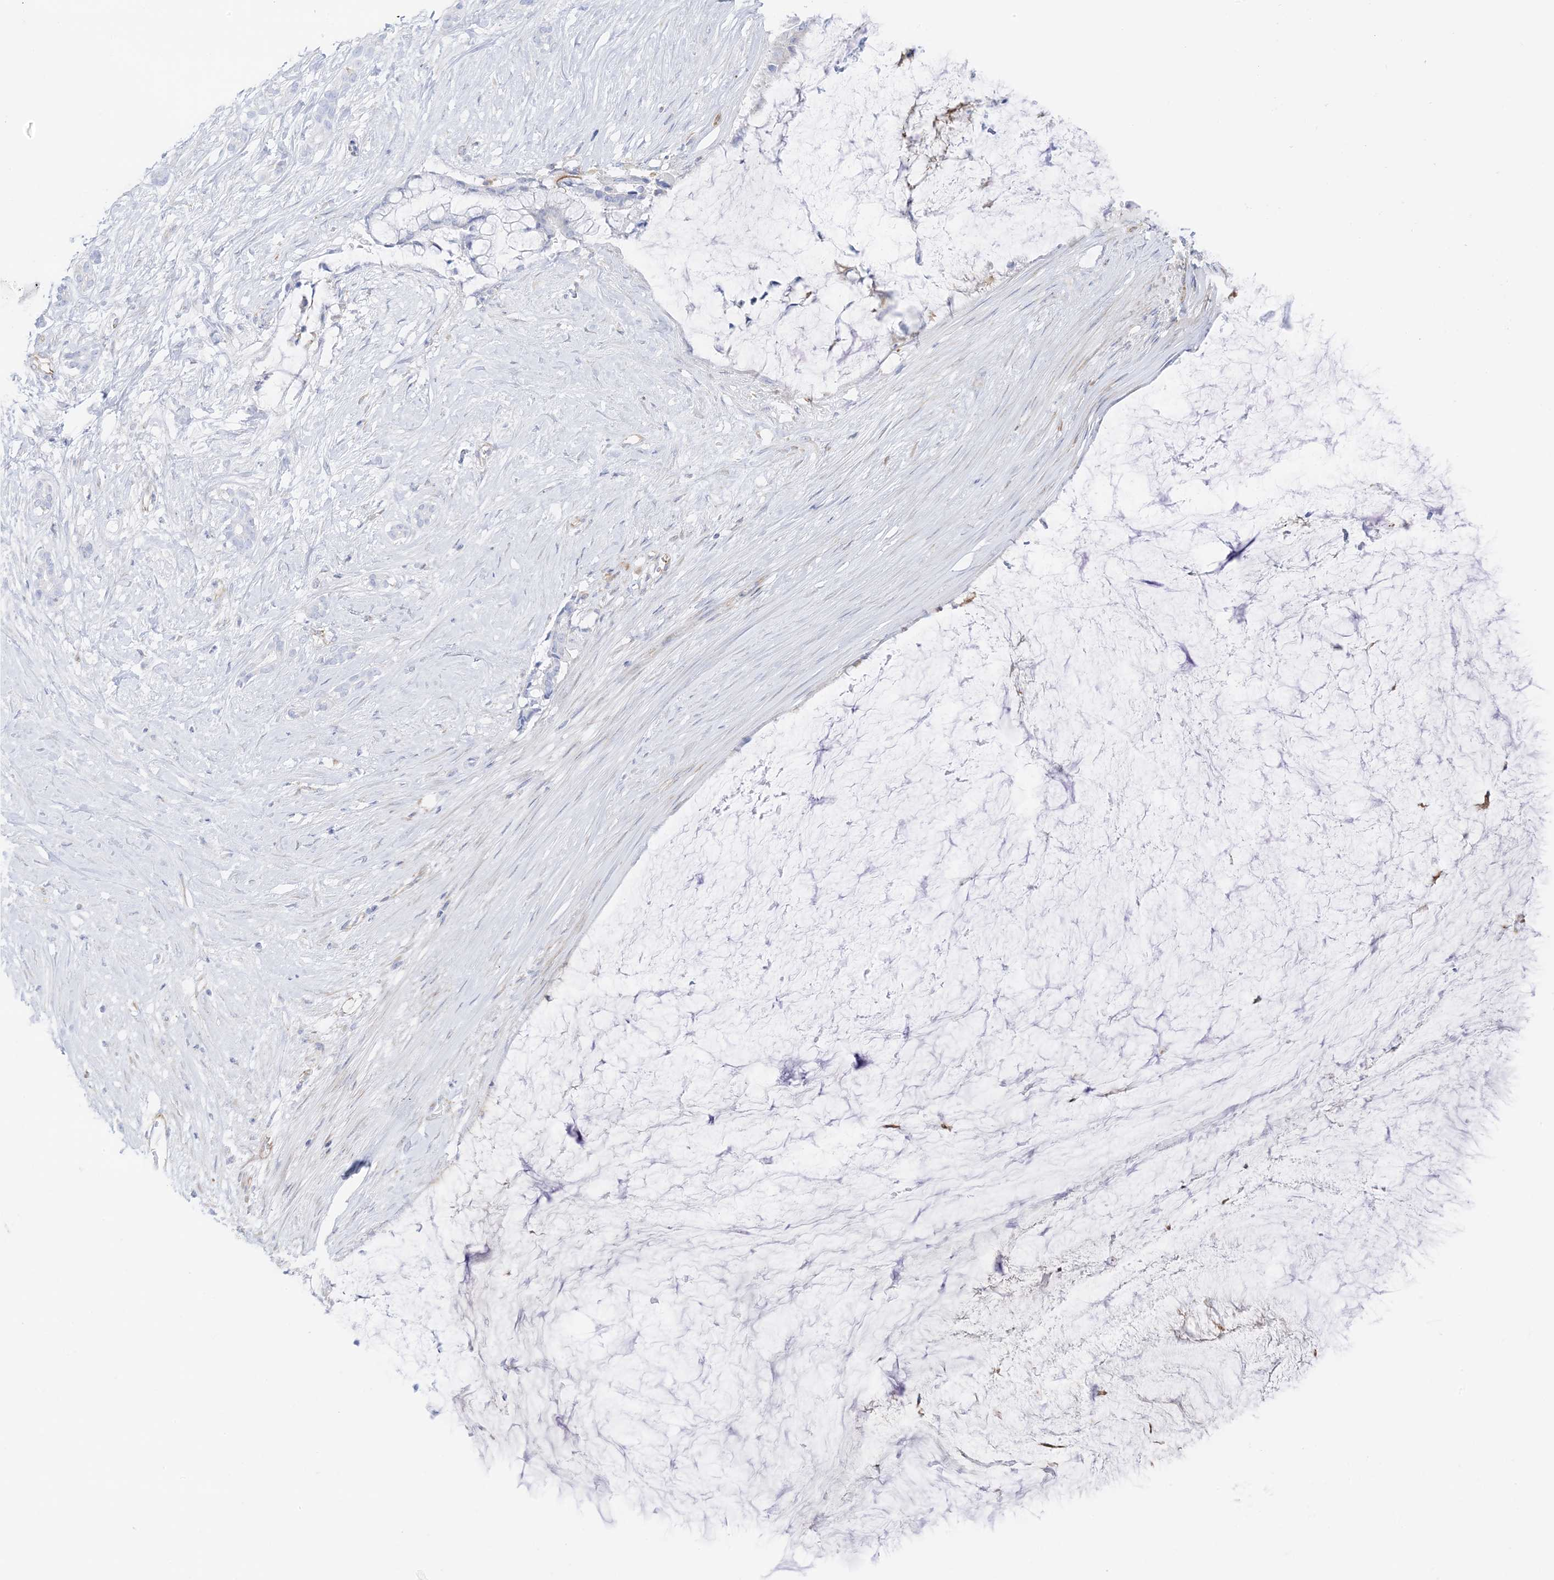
{"staining": {"intensity": "negative", "quantity": "none", "location": "none"}, "tissue": "pancreatic cancer", "cell_type": "Tumor cells", "image_type": "cancer", "snomed": [{"axis": "morphology", "description": "Adenocarcinoma, NOS"}, {"axis": "topography", "description": "Pancreas"}], "caption": "DAB (3,3'-diaminobenzidine) immunohistochemical staining of human pancreatic cancer displays no significant staining in tumor cells. (Brightfield microscopy of DAB immunohistochemistry at high magnification).", "gene": "PID1", "patient": {"sex": "male", "age": 41}}